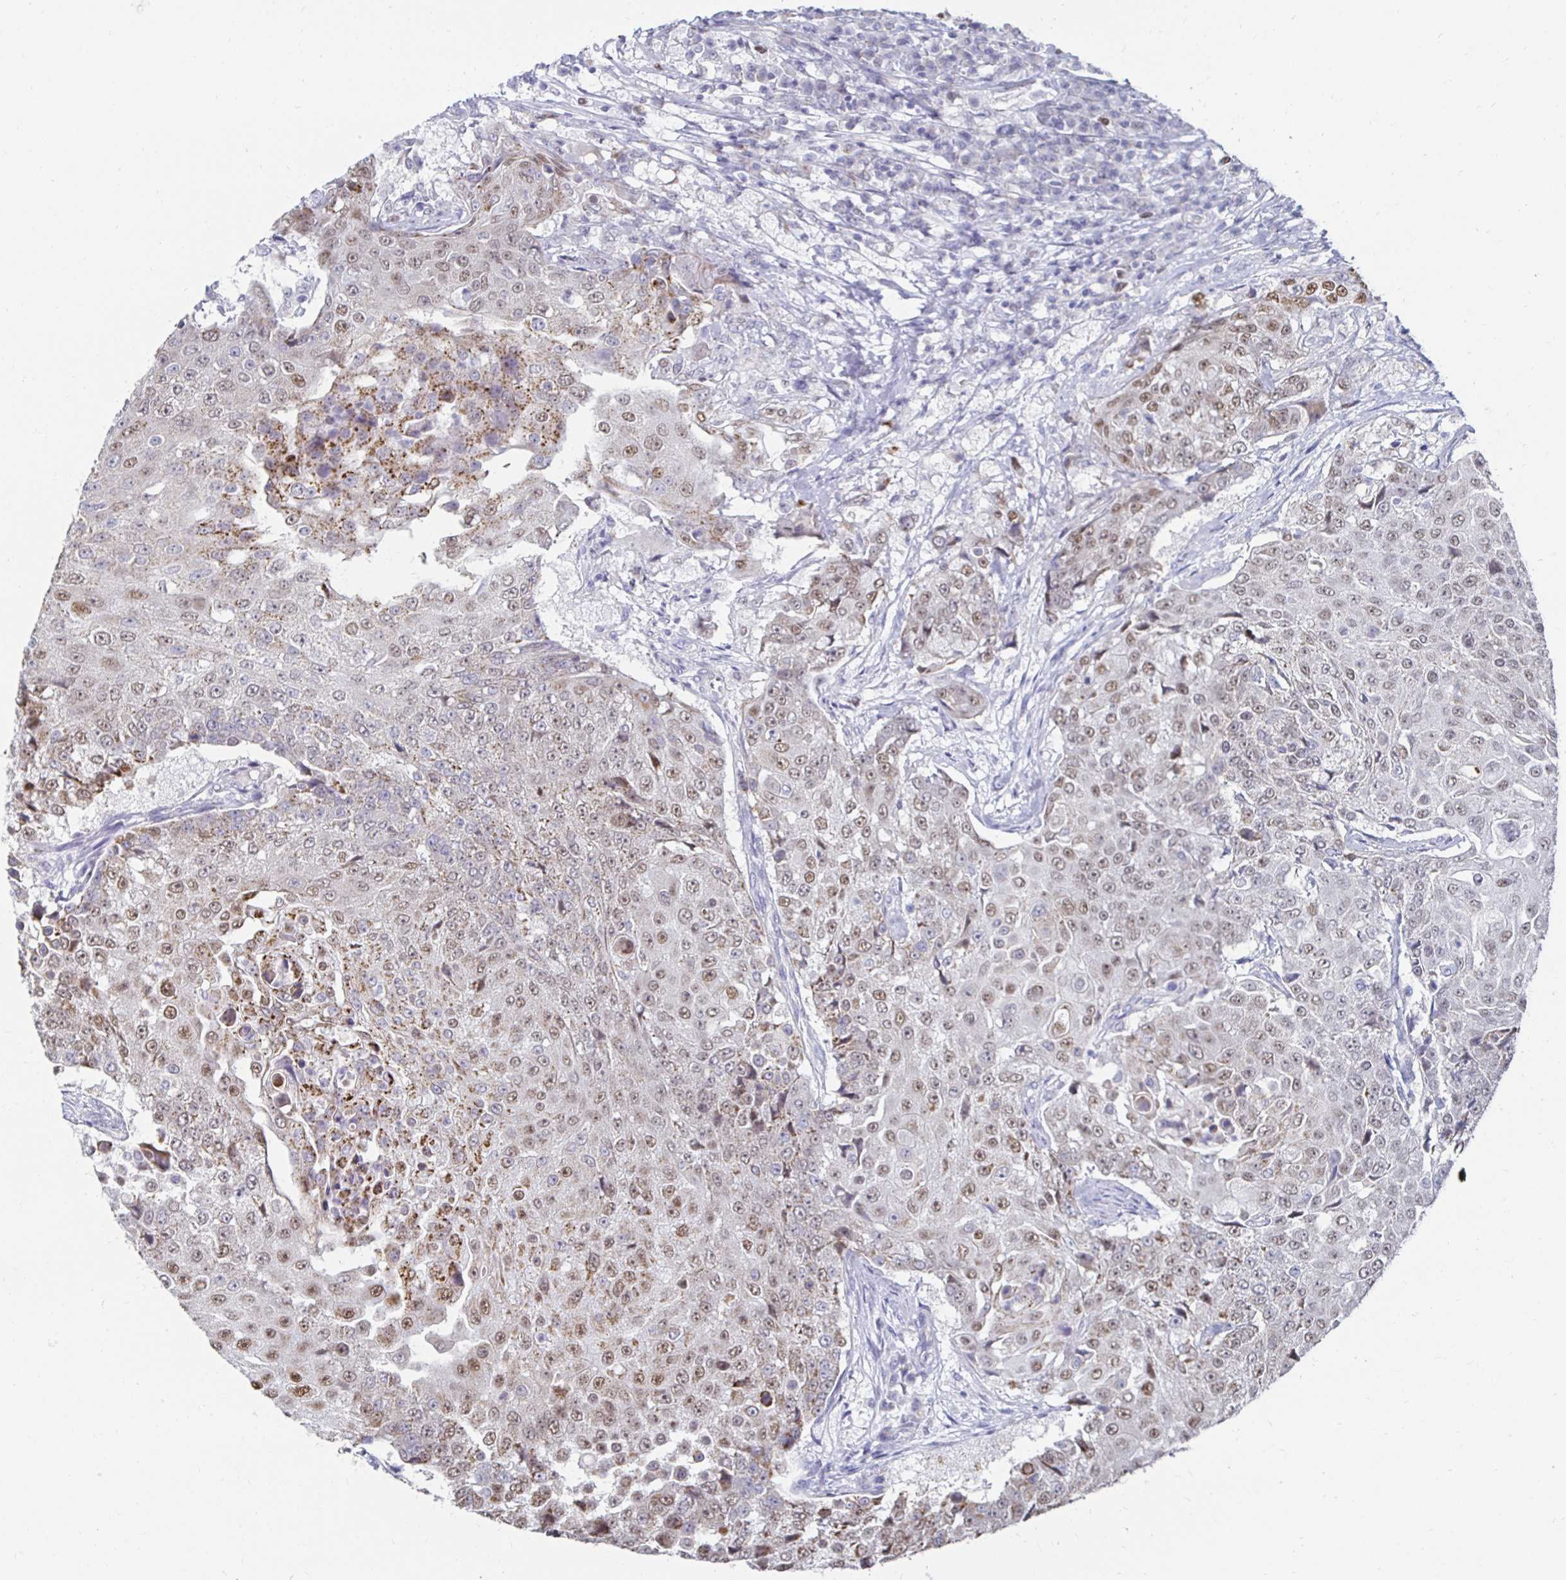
{"staining": {"intensity": "moderate", "quantity": ">75%", "location": "nuclear"}, "tissue": "urothelial cancer", "cell_type": "Tumor cells", "image_type": "cancer", "snomed": [{"axis": "morphology", "description": "Urothelial carcinoma, High grade"}, {"axis": "topography", "description": "Urinary bladder"}], "caption": "Urothelial carcinoma (high-grade) tissue reveals moderate nuclear positivity in about >75% of tumor cells Using DAB (3,3'-diaminobenzidine) (brown) and hematoxylin (blue) stains, captured at high magnification using brightfield microscopy.", "gene": "NOCT", "patient": {"sex": "female", "age": 63}}